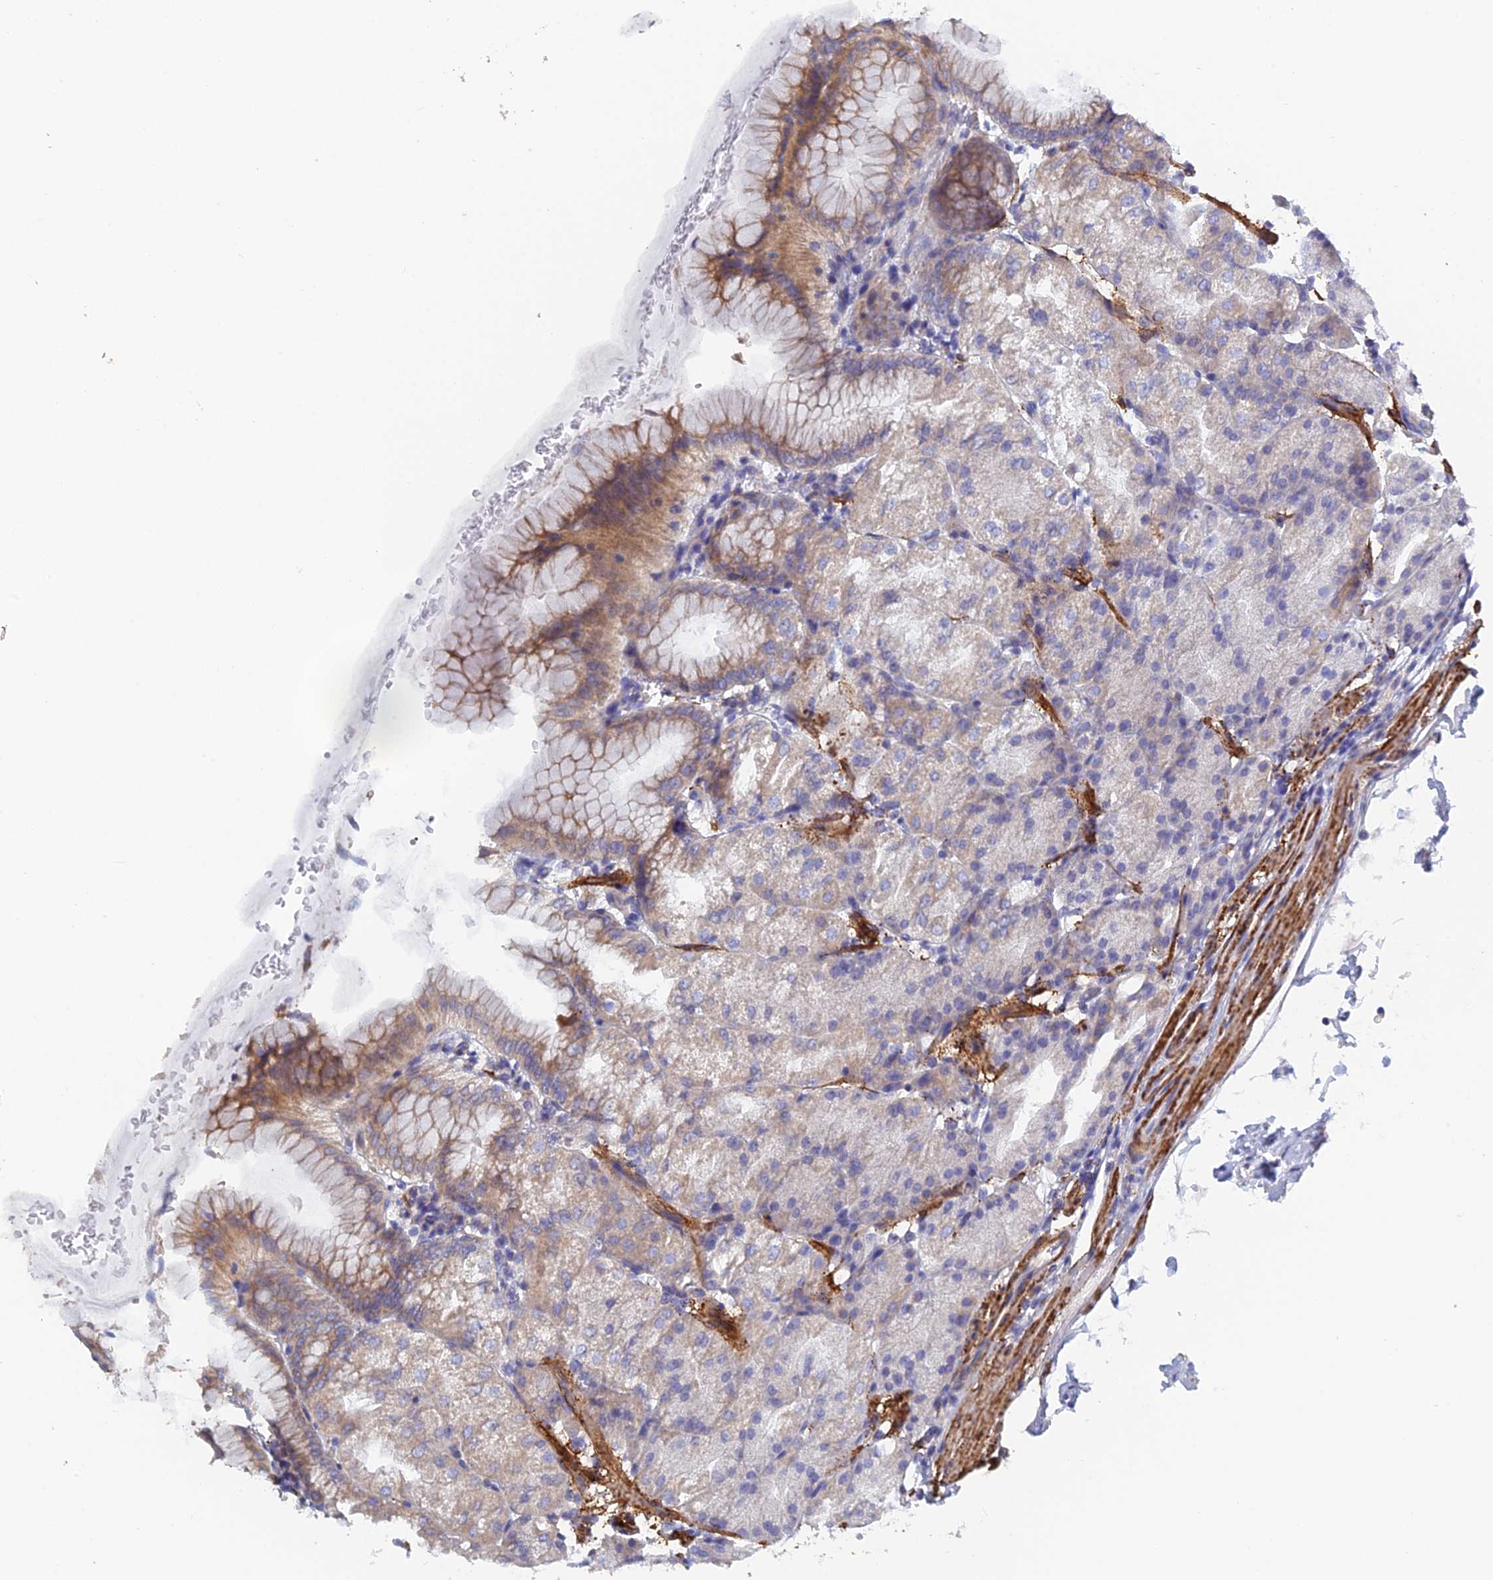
{"staining": {"intensity": "moderate", "quantity": "<25%", "location": "cytoplasmic/membranous"}, "tissue": "stomach", "cell_type": "Glandular cells", "image_type": "normal", "snomed": [{"axis": "morphology", "description": "Normal tissue, NOS"}, {"axis": "topography", "description": "Stomach, upper"}, {"axis": "topography", "description": "Stomach, lower"}], "caption": "Protein expression analysis of normal stomach reveals moderate cytoplasmic/membranous positivity in about <25% of glandular cells.", "gene": "PCDHA8", "patient": {"sex": "male", "age": 62}}